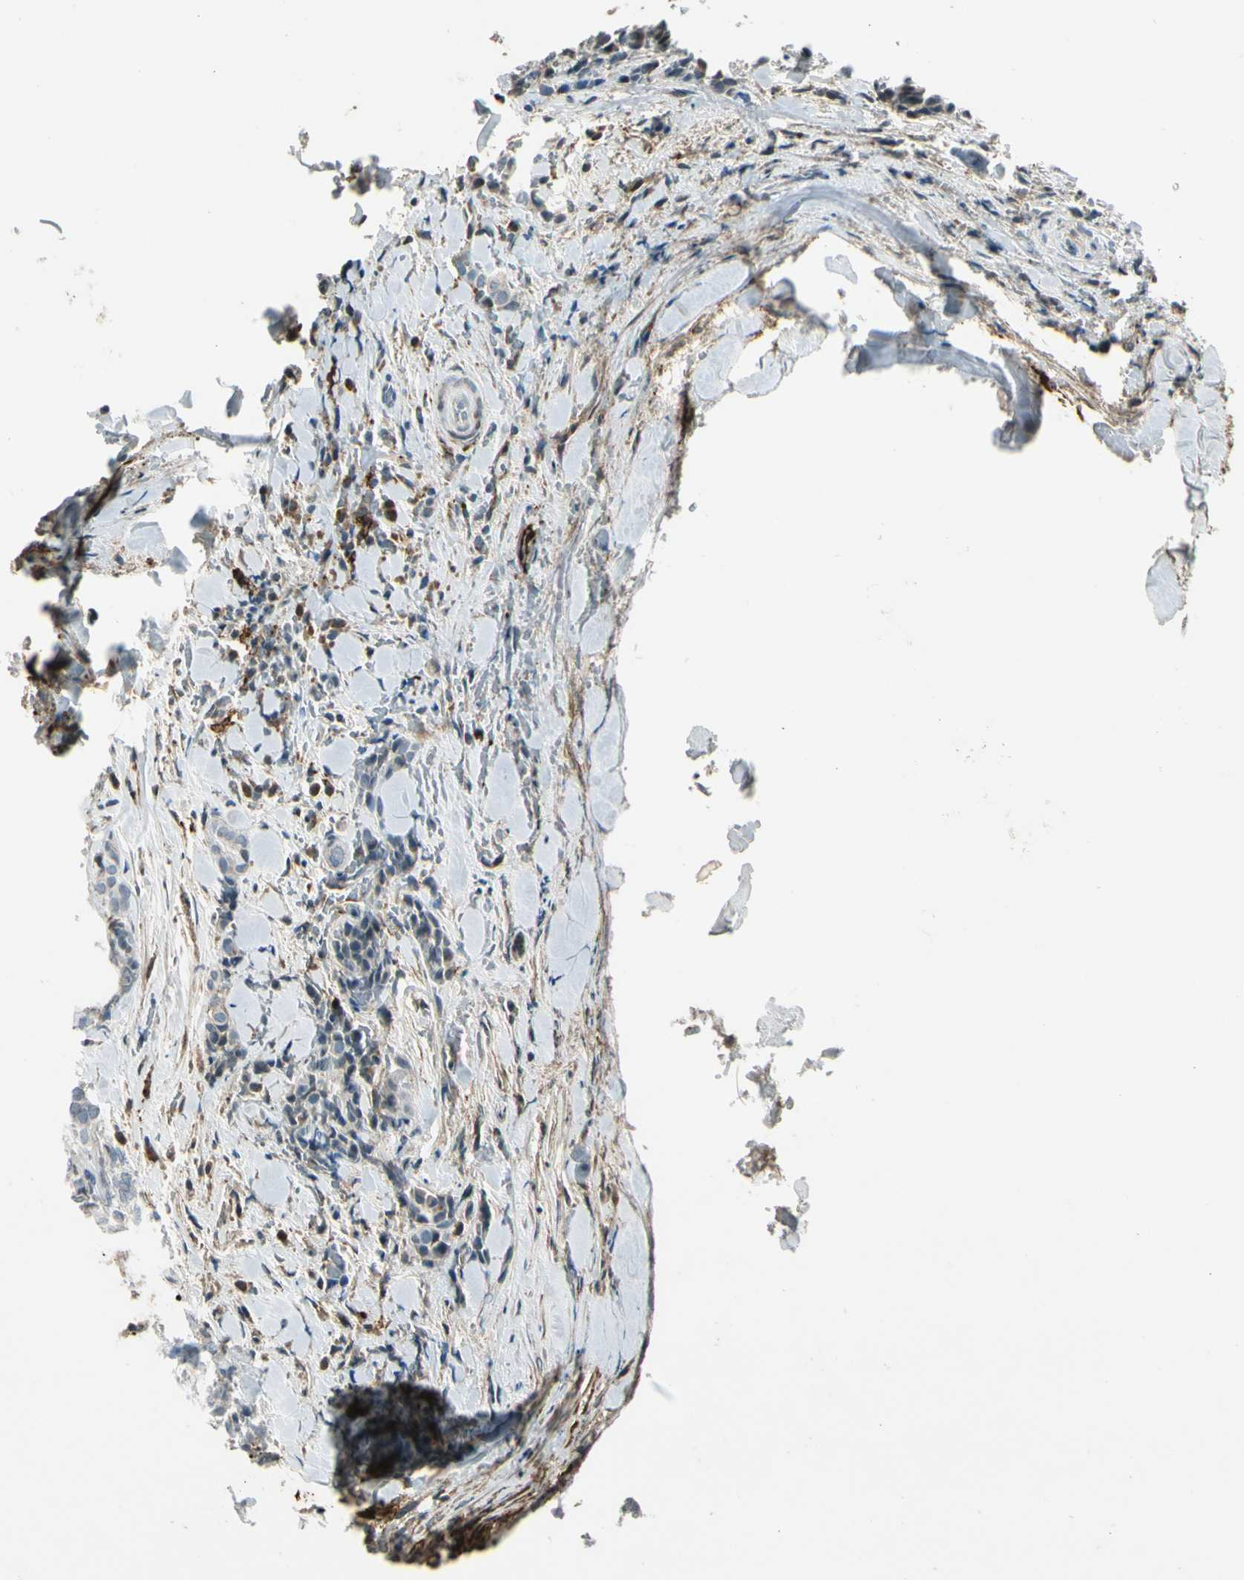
{"staining": {"intensity": "negative", "quantity": "none", "location": "none"}, "tissue": "thyroid cancer", "cell_type": "Tumor cells", "image_type": "cancer", "snomed": [{"axis": "morphology", "description": "Normal tissue, NOS"}, {"axis": "morphology", "description": "Papillary adenocarcinoma, NOS"}, {"axis": "topography", "description": "Thyroid gland"}], "caption": "DAB (3,3'-diaminobenzidine) immunohistochemical staining of human papillary adenocarcinoma (thyroid) shows no significant expression in tumor cells. The staining was performed using DAB (3,3'-diaminobenzidine) to visualize the protein expression in brown, while the nuclei were stained in blue with hematoxylin (Magnification: 20x).", "gene": "PDPN", "patient": {"sex": "female", "age": 30}}